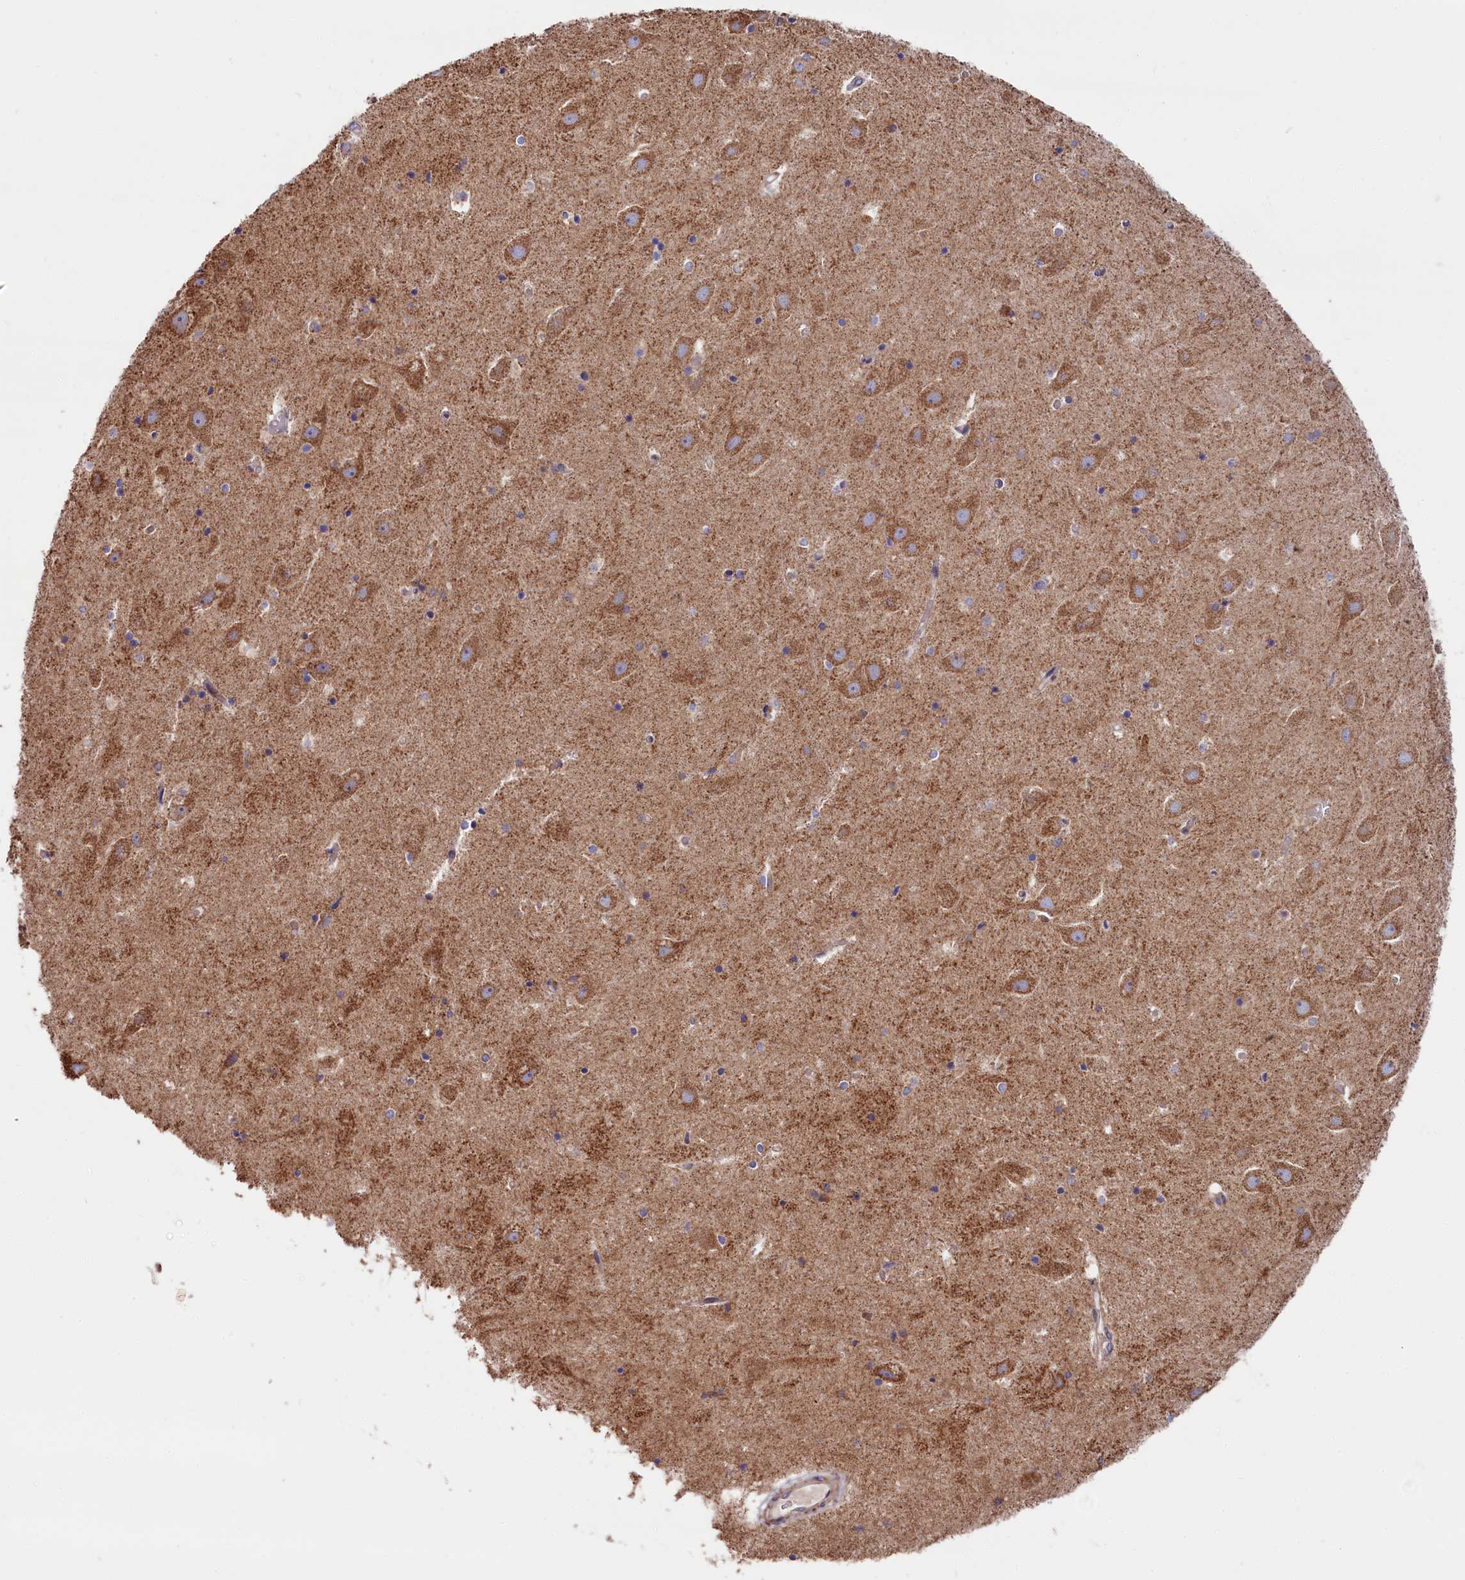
{"staining": {"intensity": "weak", "quantity": "<25%", "location": "cytoplasmic/membranous"}, "tissue": "hippocampus", "cell_type": "Glial cells", "image_type": "normal", "snomed": [{"axis": "morphology", "description": "Normal tissue, NOS"}, {"axis": "topography", "description": "Hippocampus"}], "caption": "Immunohistochemical staining of unremarkable human hippocampus exhibits no significant expression in glial cells.", "gene": "ZSWIM1", "patient": {"sex": "female", "age": 52}}